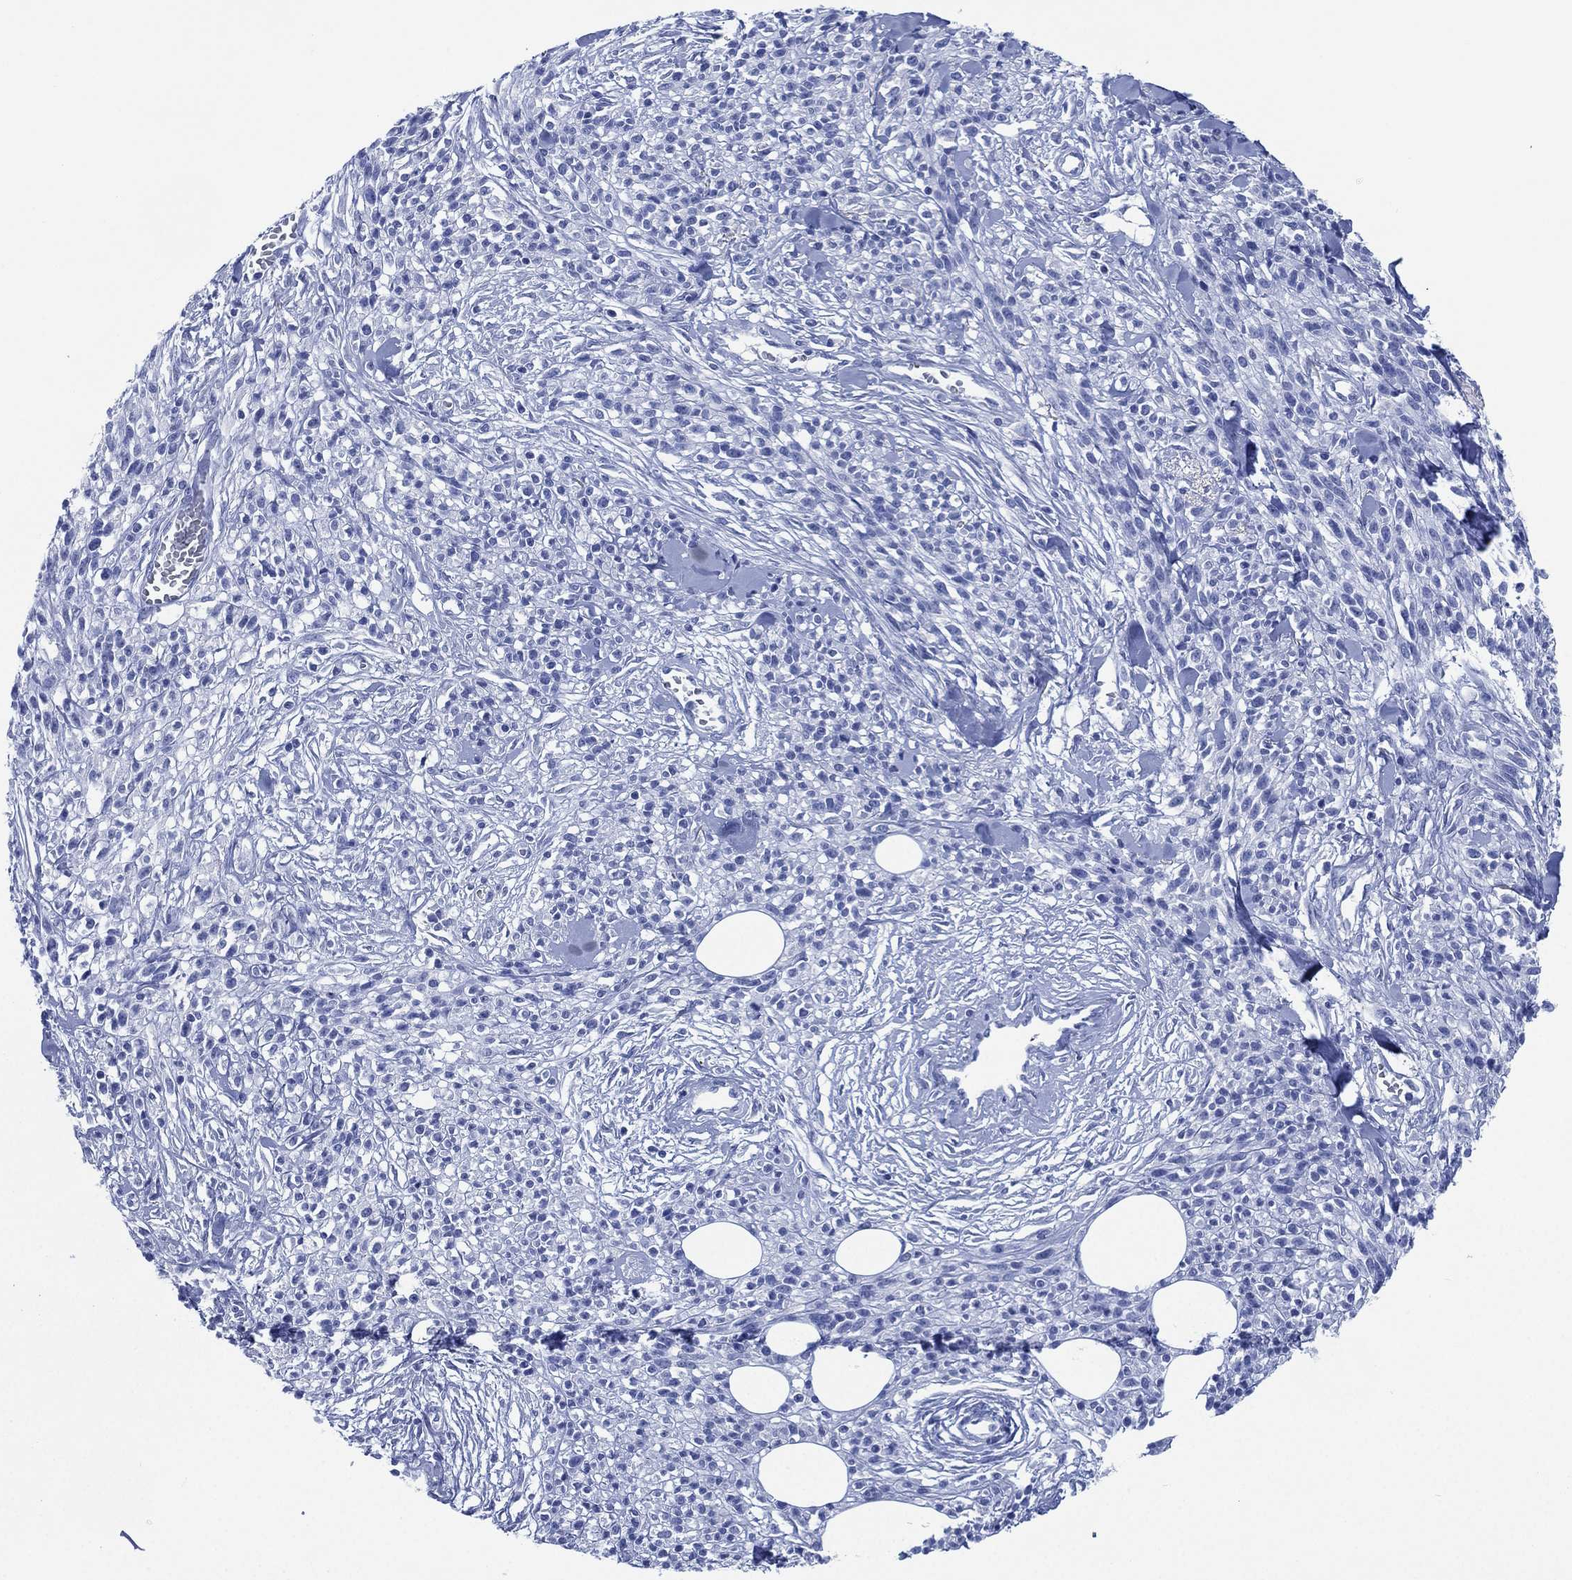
{"staining": {"intensity": "negative", "quantity": "none", "location": "none"}, "tissue": "melanoma", "cell_type": "Tumor cells", "image_type": "cancer", "snomed": [{"axis": "morphology", "description": "Malignant melanoma, NOS"}, {"axis": "topography", "description": "Skin"}, {"axis": "topography", "description": "Skin of trunk"}], "caption": "An immunohistochemistry image of malignant melanoma is shown. There is no staining in tumor cells of malignant melanoma.", "gene": "SIGLECL1", "patient": {"sex": "male", "age": 74}}